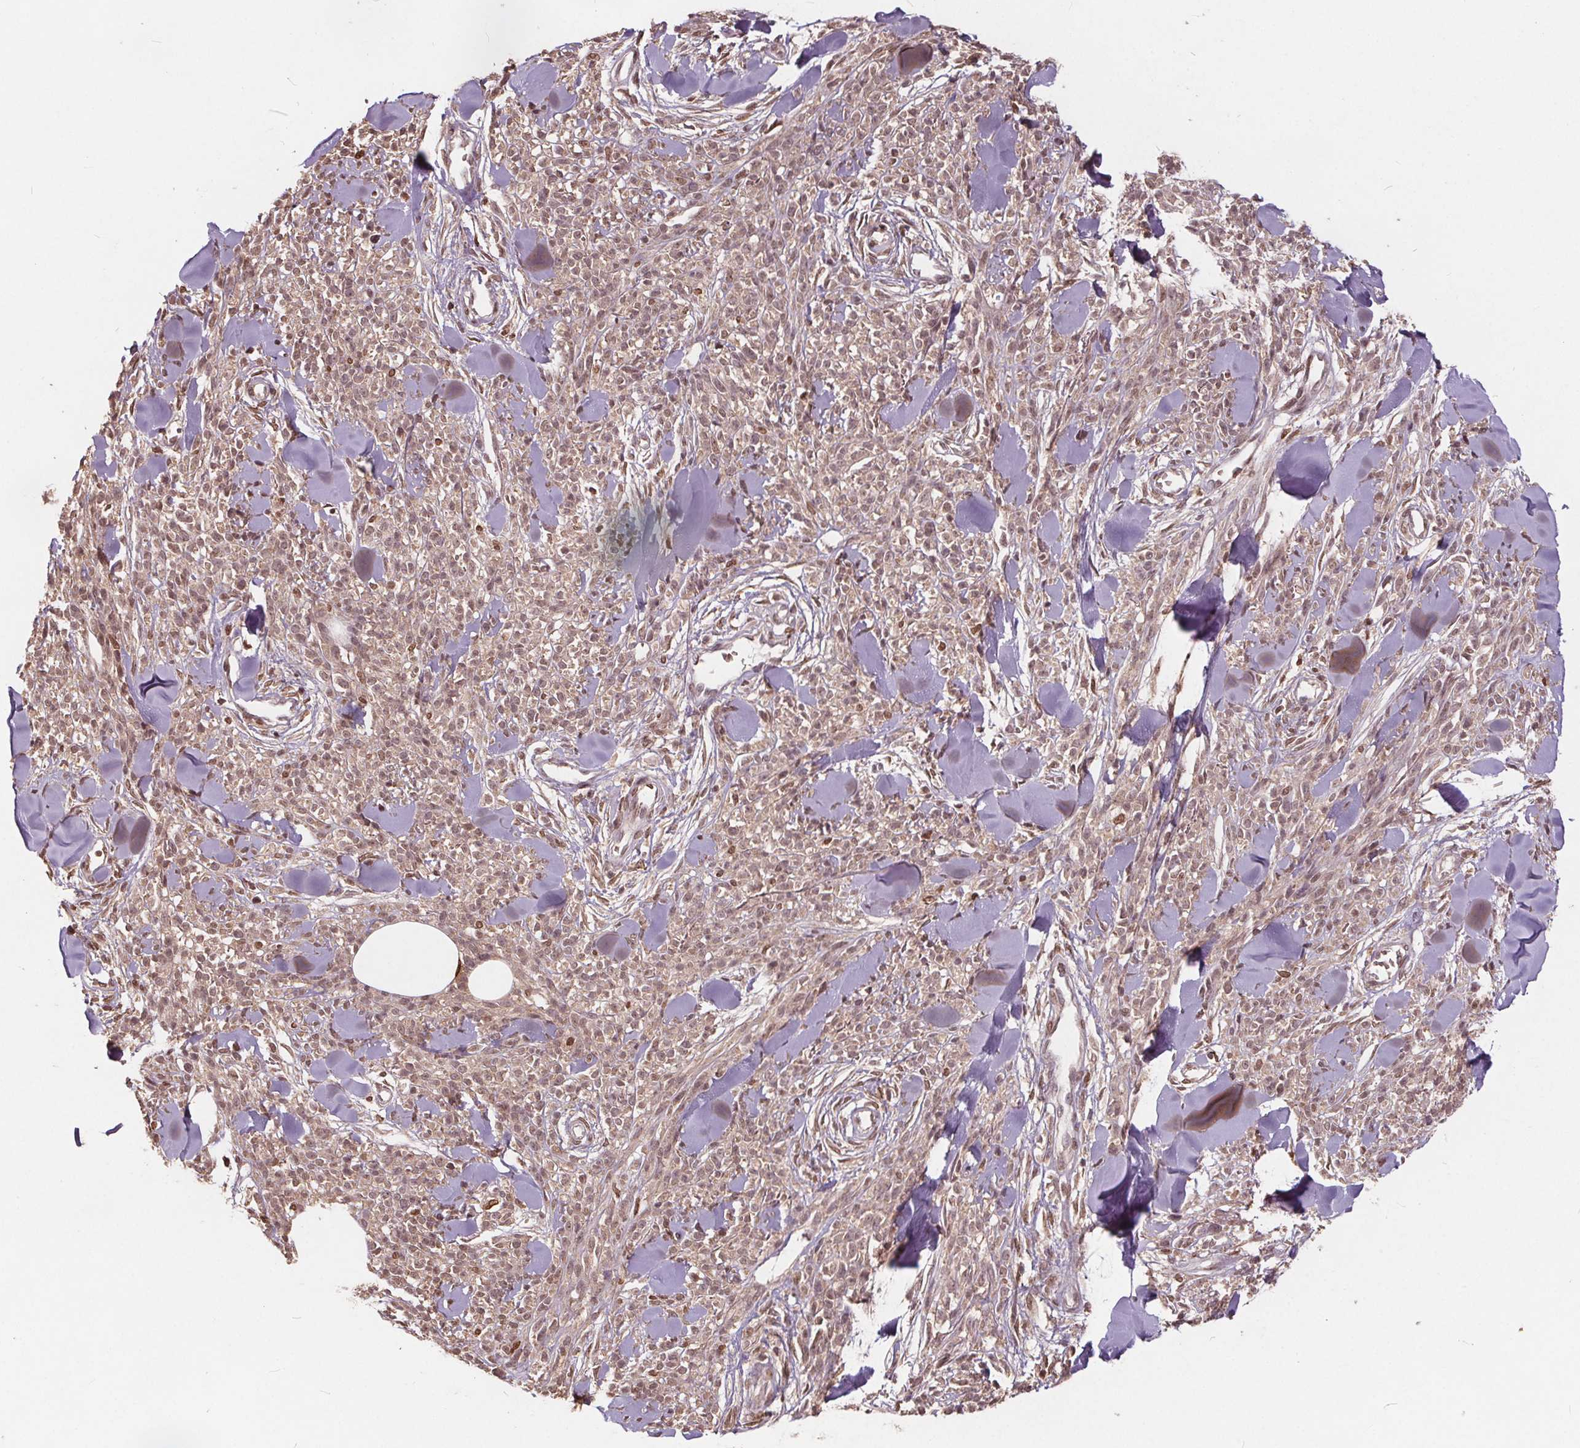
{"staining": {"intensity": "moderate", "quantity": ">75%", "location": "nuclear"}, "tissue": "melanoma", "cell_type": "Tumor cells", "image_type": "cancer", "snomed": [{"axis": "morphology", "description": "Malignant melanoma, NOS"}, {"axis": "topography", "description": "Skin"}, {"axis": "topography", "description": "Skin of trunk"}], "caption": "Immunohistochemistry (IHC) (DAB (3,3'-diaminobenzidine)) staining of human melanoma displays moderate nuclear protein staining in about >75% of tumor cells.", "gene": "HIF1AN", "patient": {"sex": "male", "age": 74}}